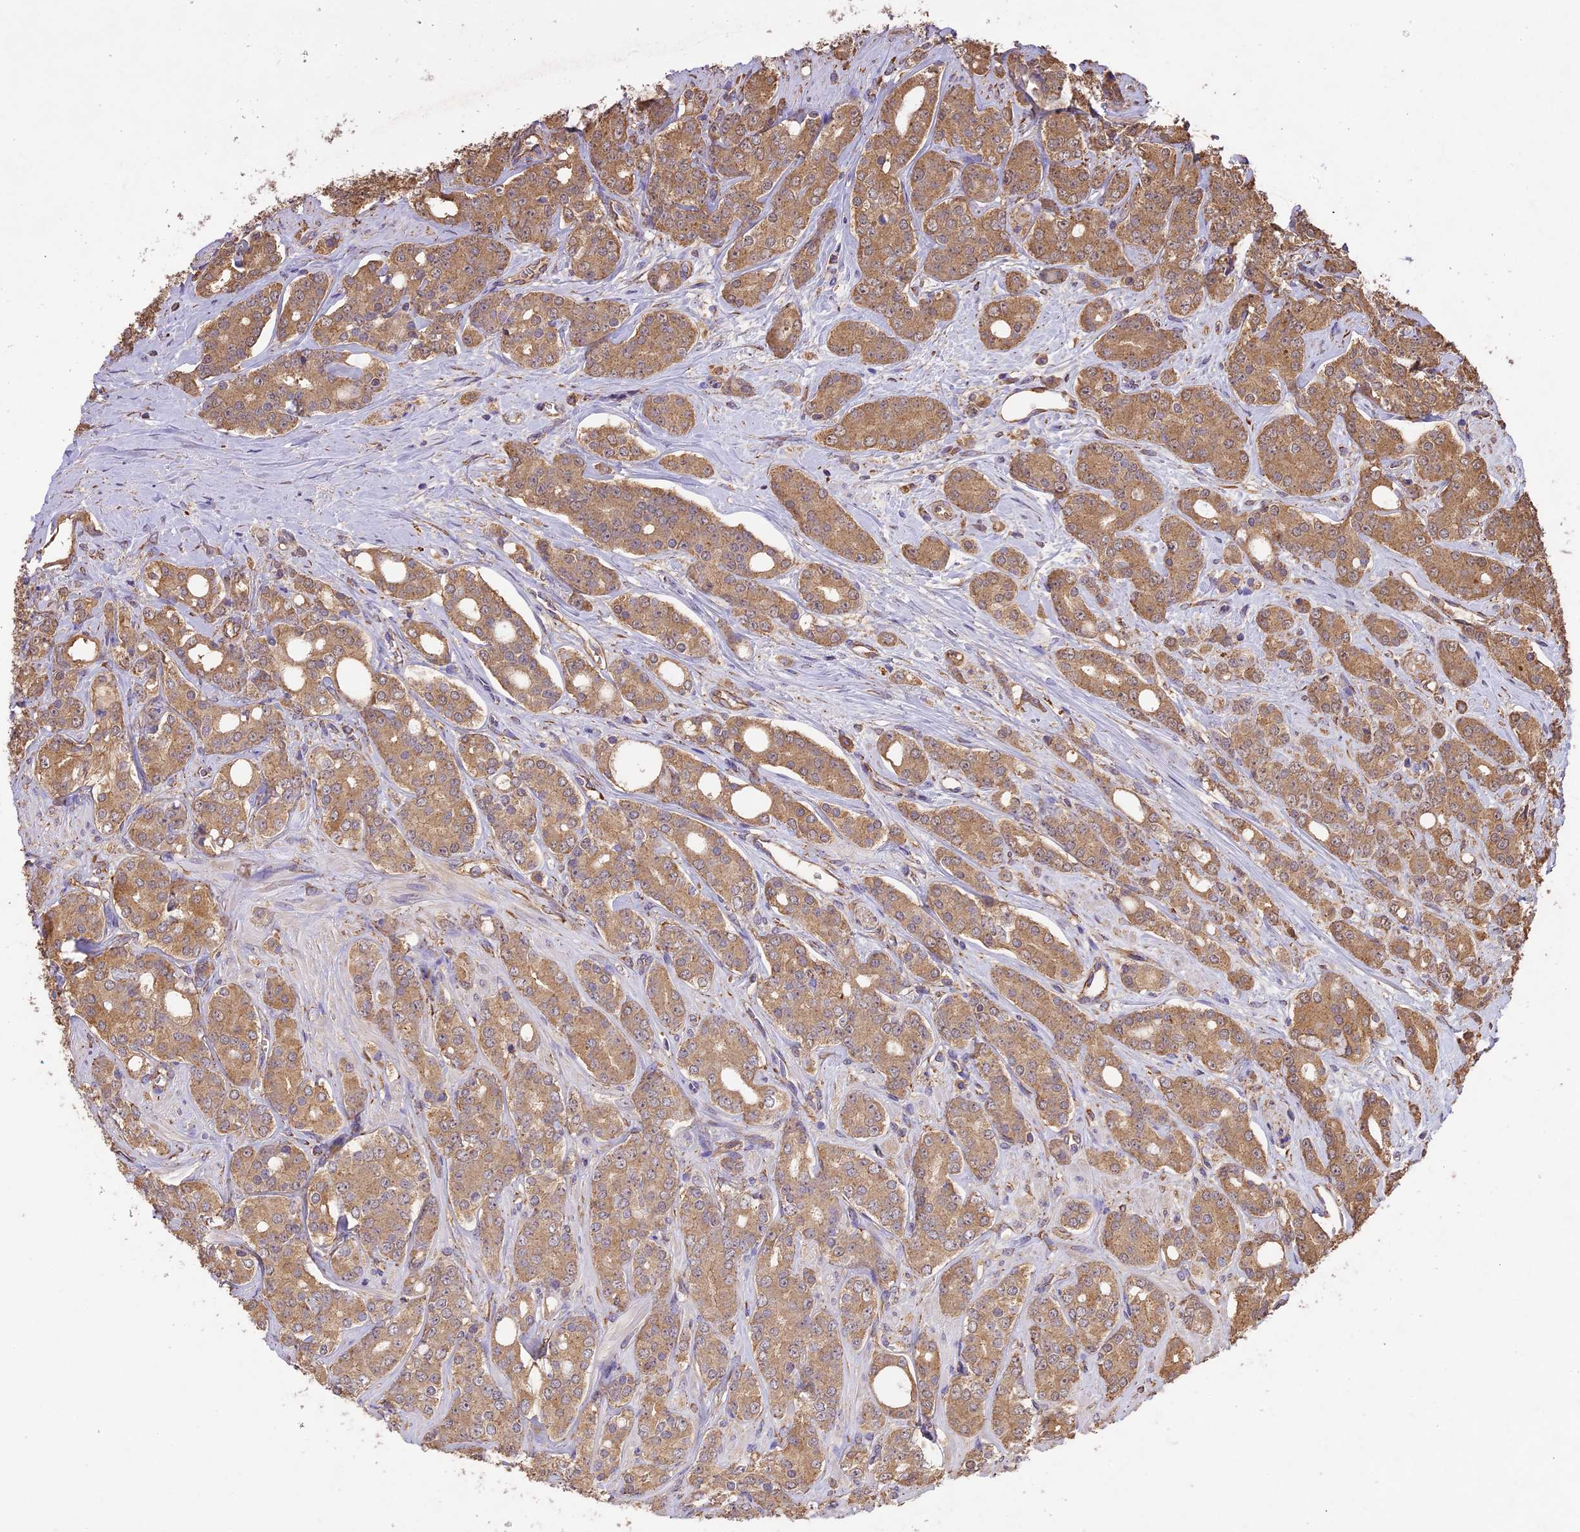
{"staining": {"intensity": "moderate", "quantity": ">75%", "location": "cytoplasmic/membranous"}, "tissue": "prostate cancer", "cell_type": "Tumor cells", "image_type": "cancer", "snomed": [{"axis": "morphology", "description": "Adenocarcinoma, High grade"}, {"axis": "topography", "description": "Prostate"}], "caption": "Prostate cancer (high-grade adenocarcinoma) tissue exhibits moderate cytoplasmic/membranous expression in about >75% of tumor cells, visualized by immunohistochemistry.", "gene": "ARHGAP19", "patient": {"sex": "male", "age": 62}}